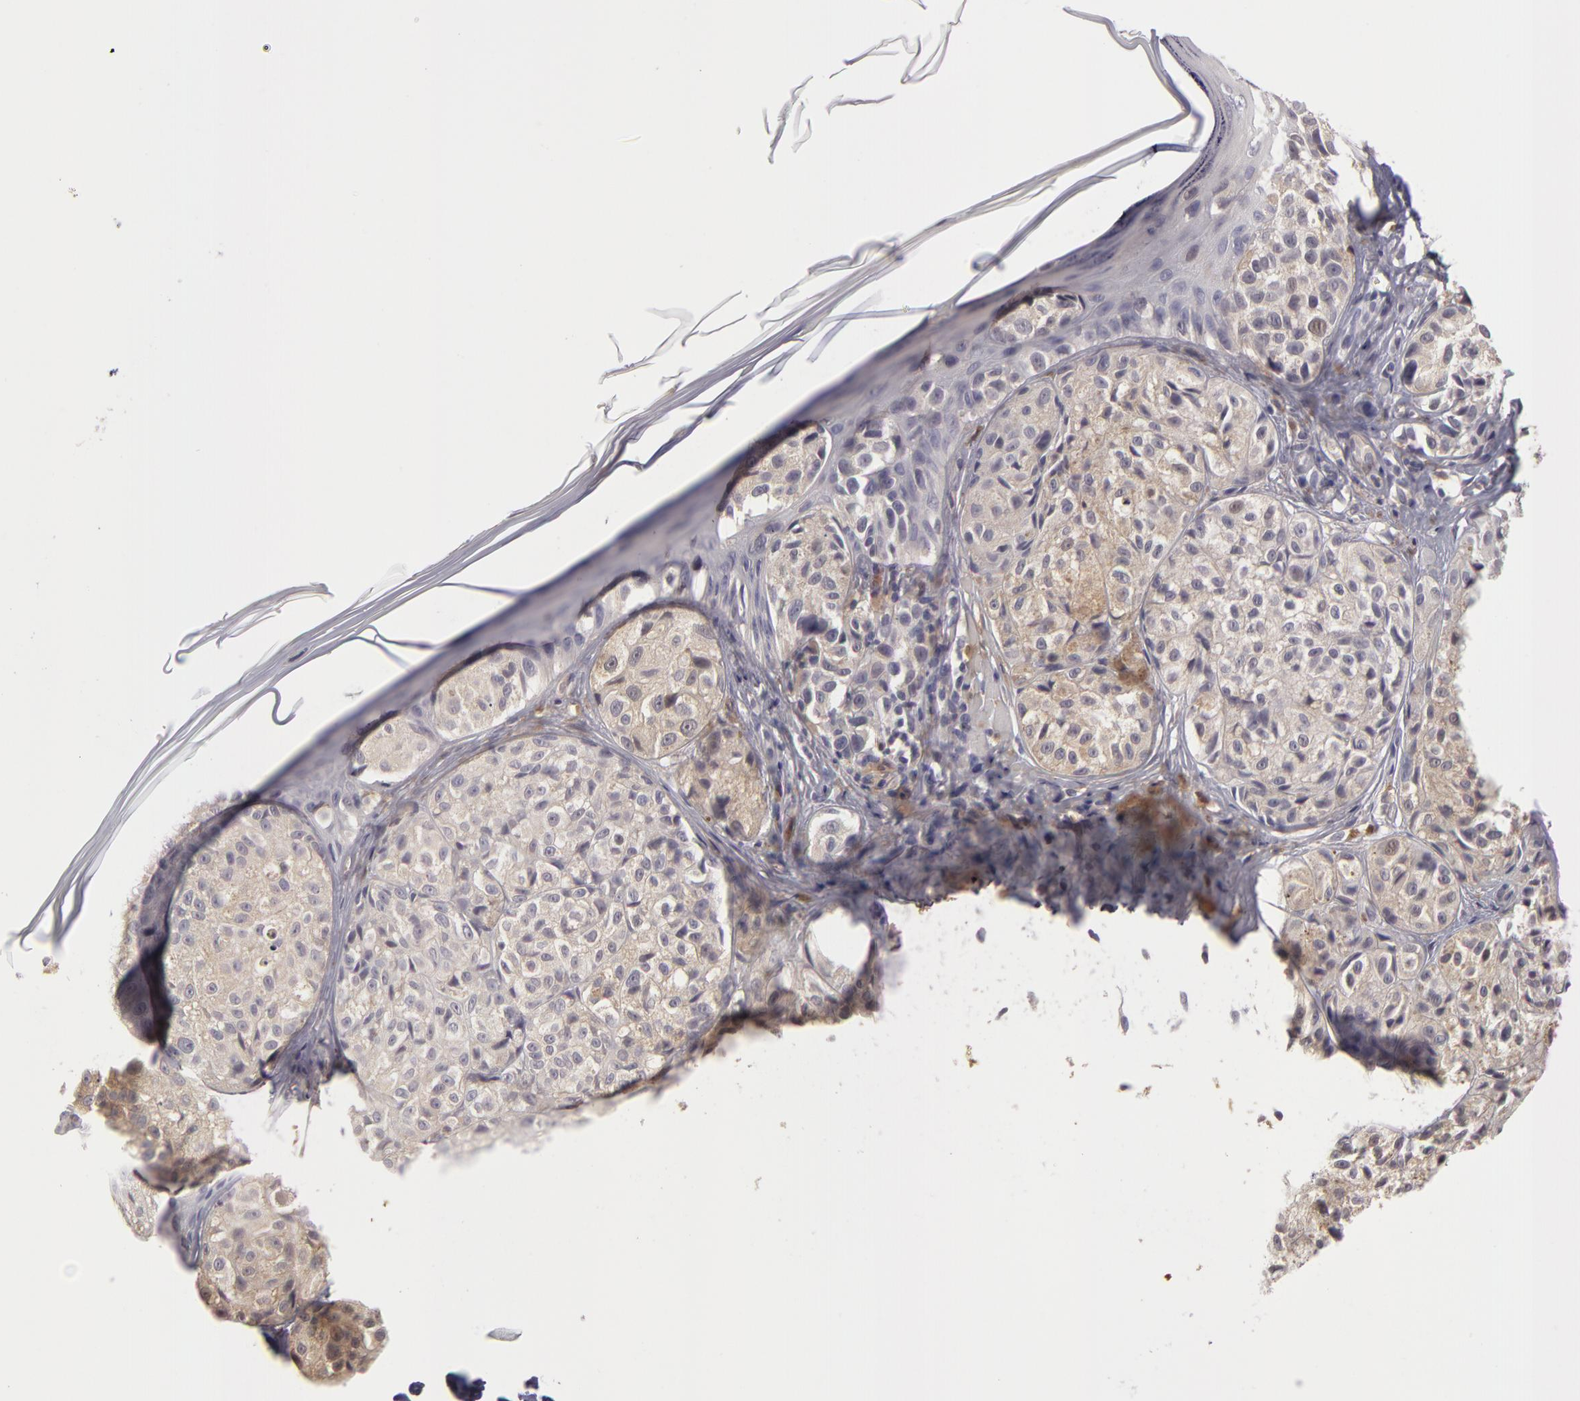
{"staining": {"intensity": "negative", "quantity": "none", "location": "none"}, "tissue": "melanoma", "cell_type": "Tumor cells", "image_type": "cancer", "snomed": [{"axis": "morphology", "description": "Malignant melanoma, NOS"}, {"axis": "topography", "description": "Skin"}], "caption": "Protein analysis of melanoma demonstrates no significant staining in tumor cells. The staining is performed using DAB (3,3'-diaminobenzidine) brown chromogen with nuclei counter-stained in using hematoxylin.", "gene": "GNPDA1", "patient": {"sex": "male", "age": 57}}